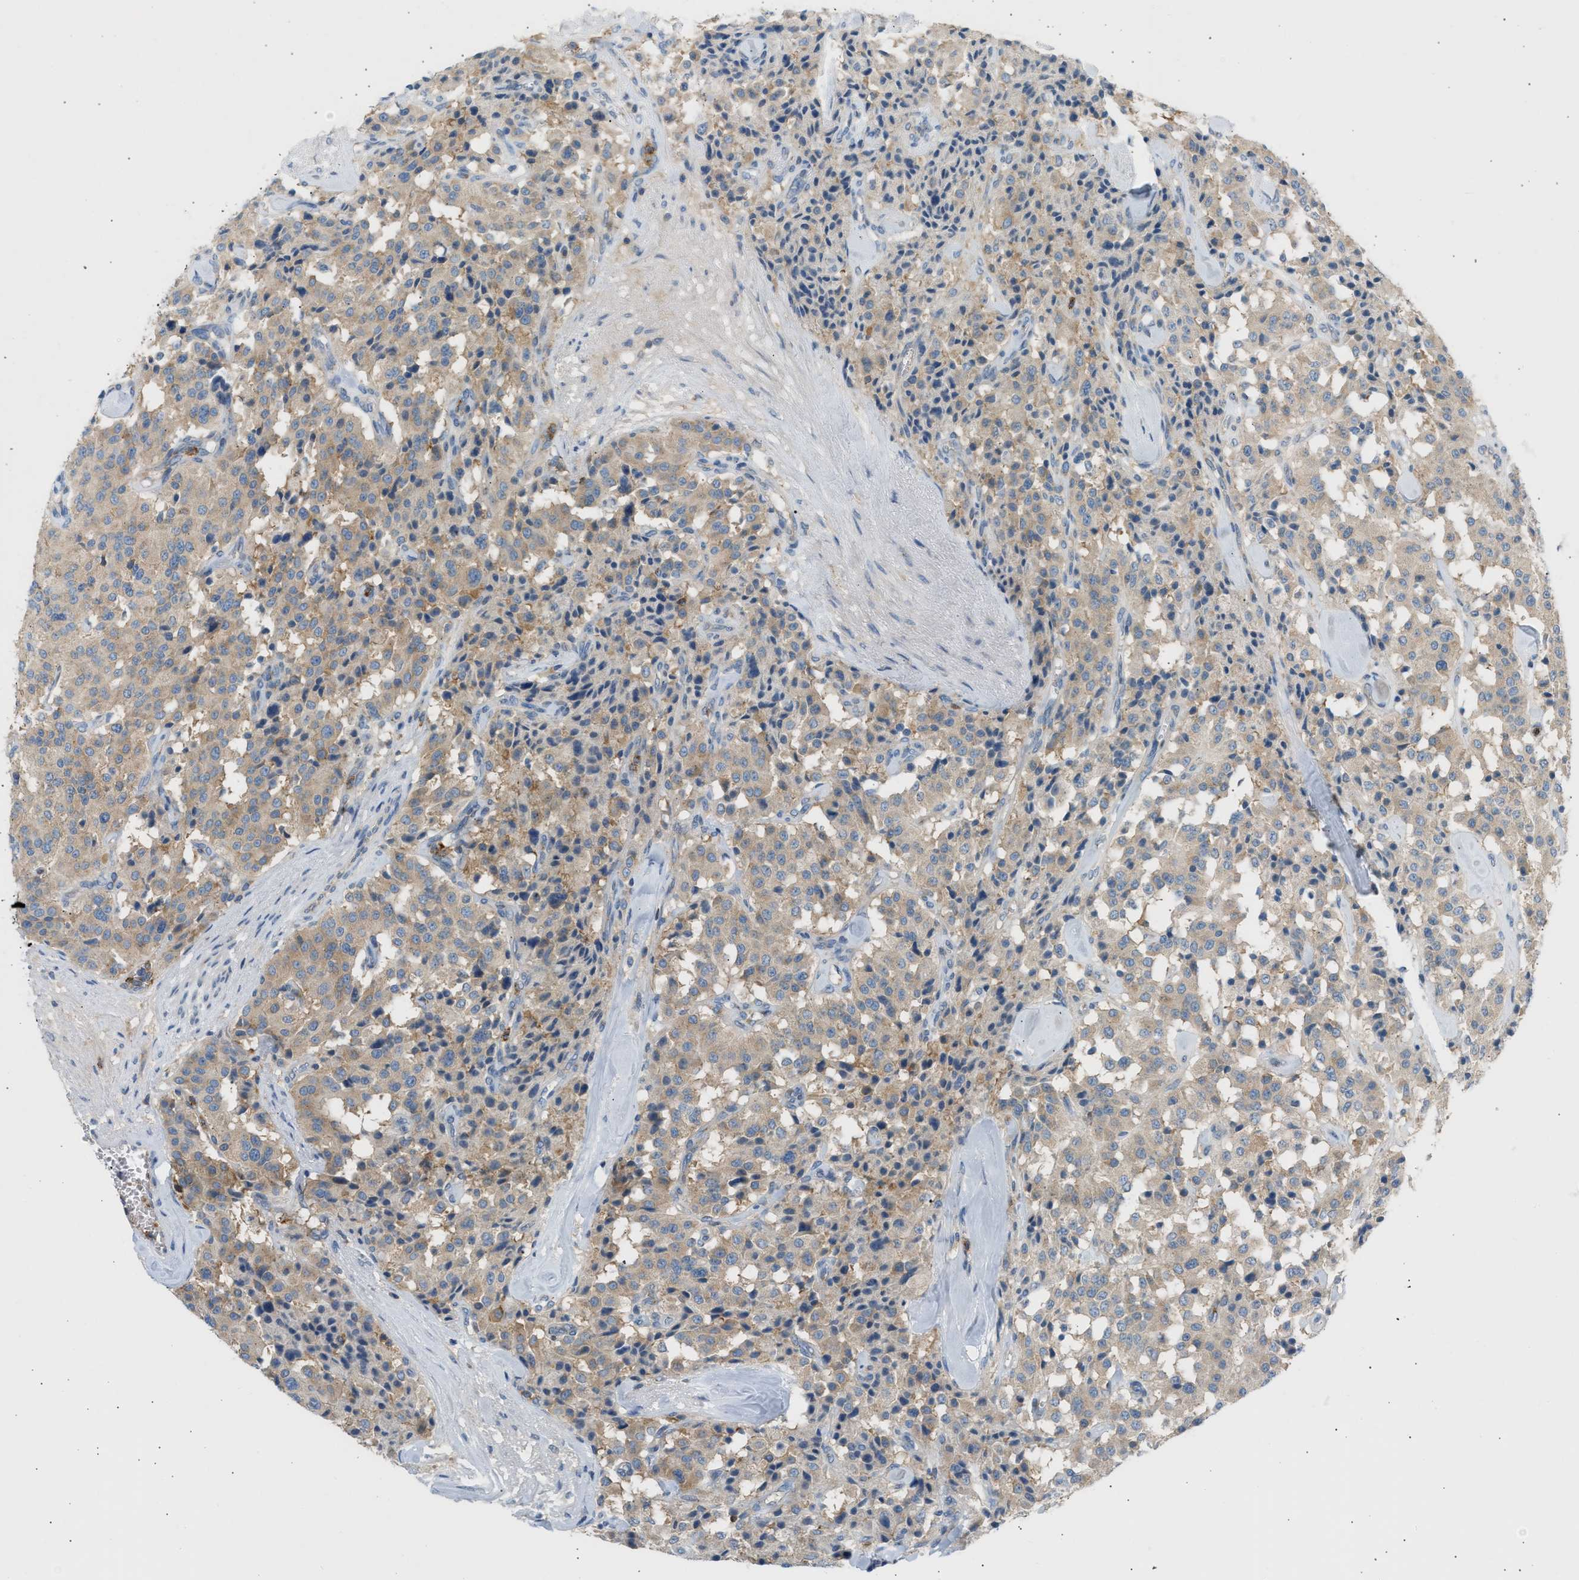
{"staining": {"intensity": "weak", "quantity": ">75%", "location": "cytoplasmic/membranous"}, "tissue": "carcinoid", "cell_type": "Tumor cells", "image_type": "cancer", "snomed": [{"axis": "morphology", "description": "Carcinoid, malignant, NOS"}, {"axis": "topography", "description": "Lung"}], "caption": "A high-resolution micrograph shows immunohistochemistry (IHC) staining of carcinoid, which exhibits weak cytoplasmic/membranous staining in approximately >75% of tumor cells.", "gene": "TRIM50", "patient": {"sex": "male", "age": 30}}